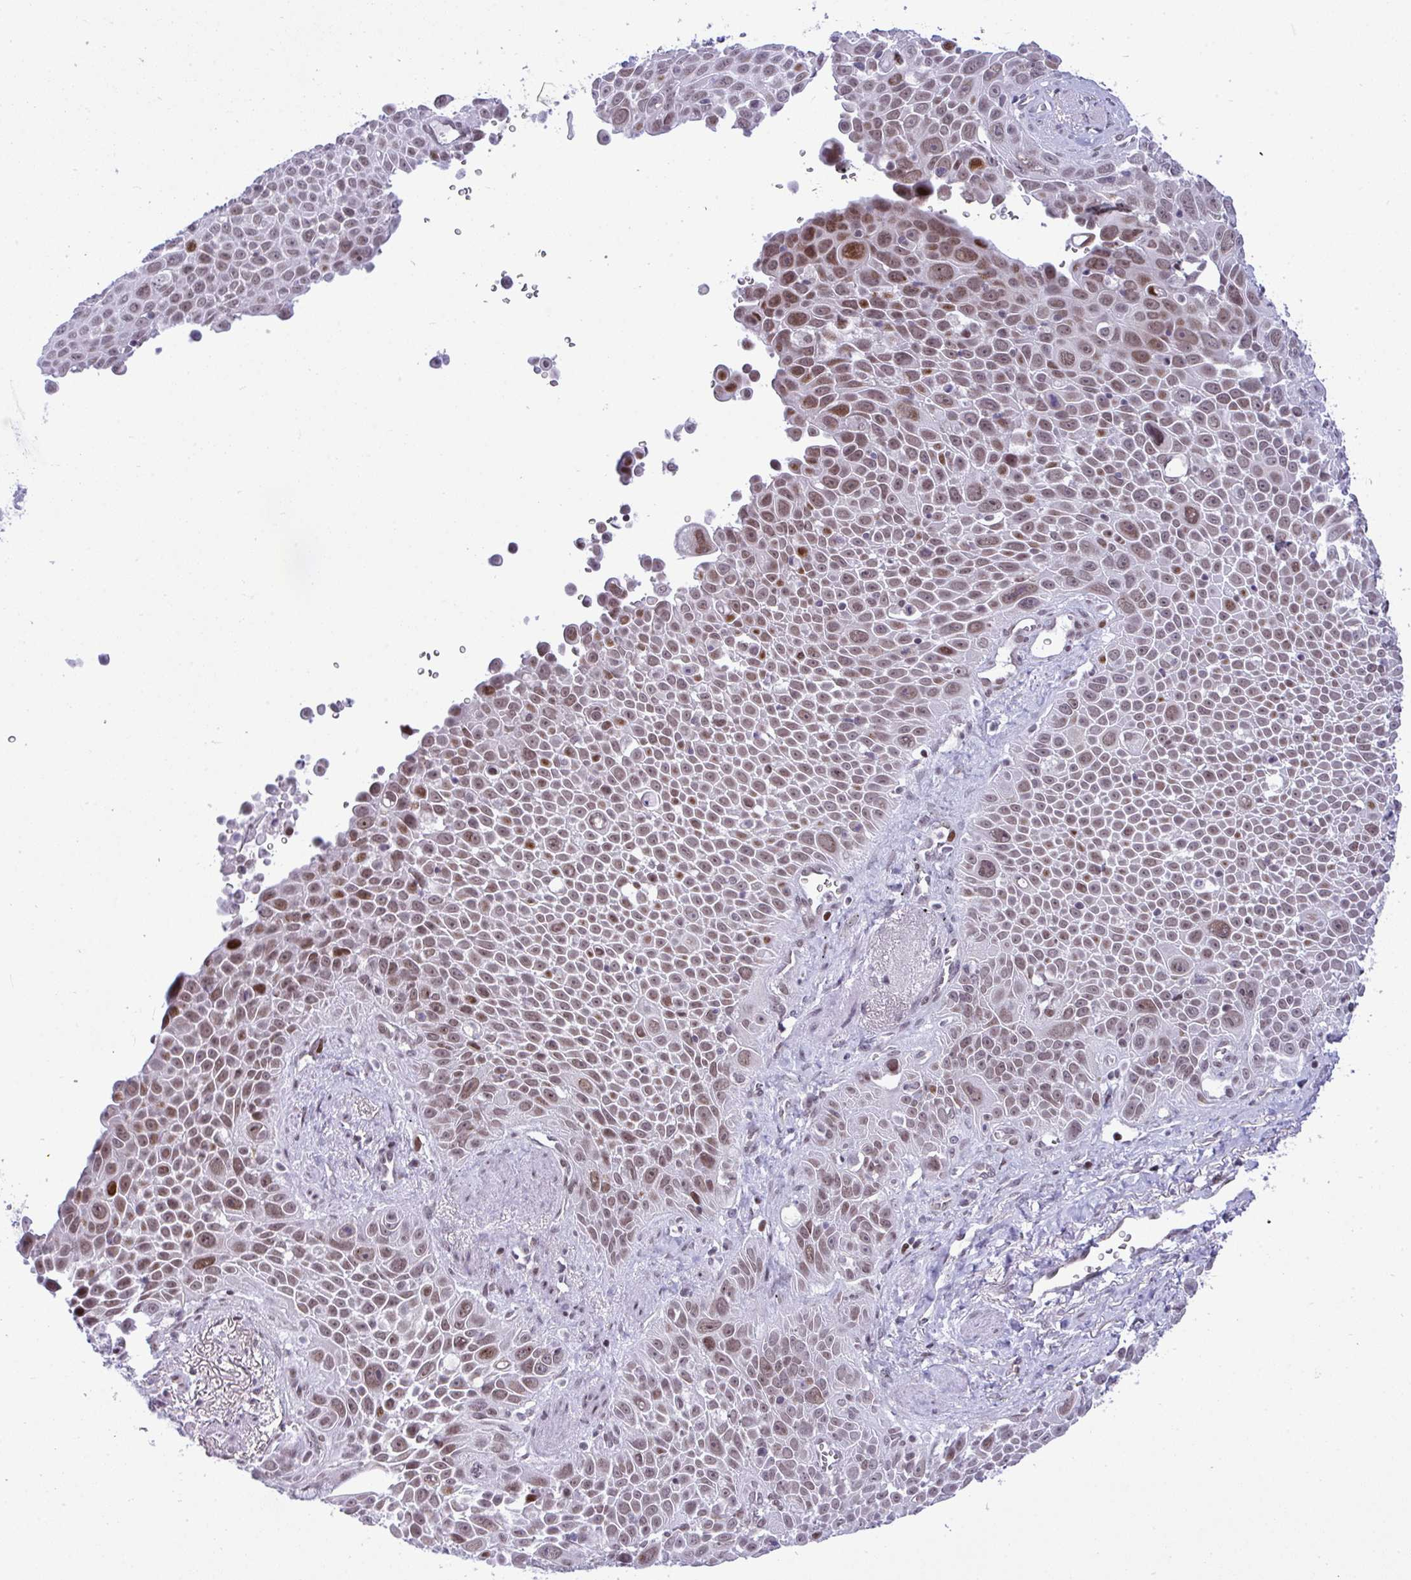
{"staining": {"intensity": "moderate", "quantity": ">75%", "location": "nuclear"}, "tissue": "lung cancer", "cell_type": "Tumor cells", "image_type": "cancer", "snomed": [{"axis": "morphology", "description": "Squamous cell carcinoma, NOS"}, {"axis": "morphology", "description": "Squamous cell carcinoma, metastatic, NOS"}, {"axis": "topography", "description": "Lymph node"}, {"axis": "topography", "description": "Lung"}], "caption": "Immunohistochemistry of human squamous cell carcinoma (lung) exhibits medium levels of moderate nuclear positivity in approximately >75% of tumor cells. (DAB IHC with brightfield microscopy, high magnification).", "gene": "ZFHX3", "patient": {"sex": "female", "age": 62}}